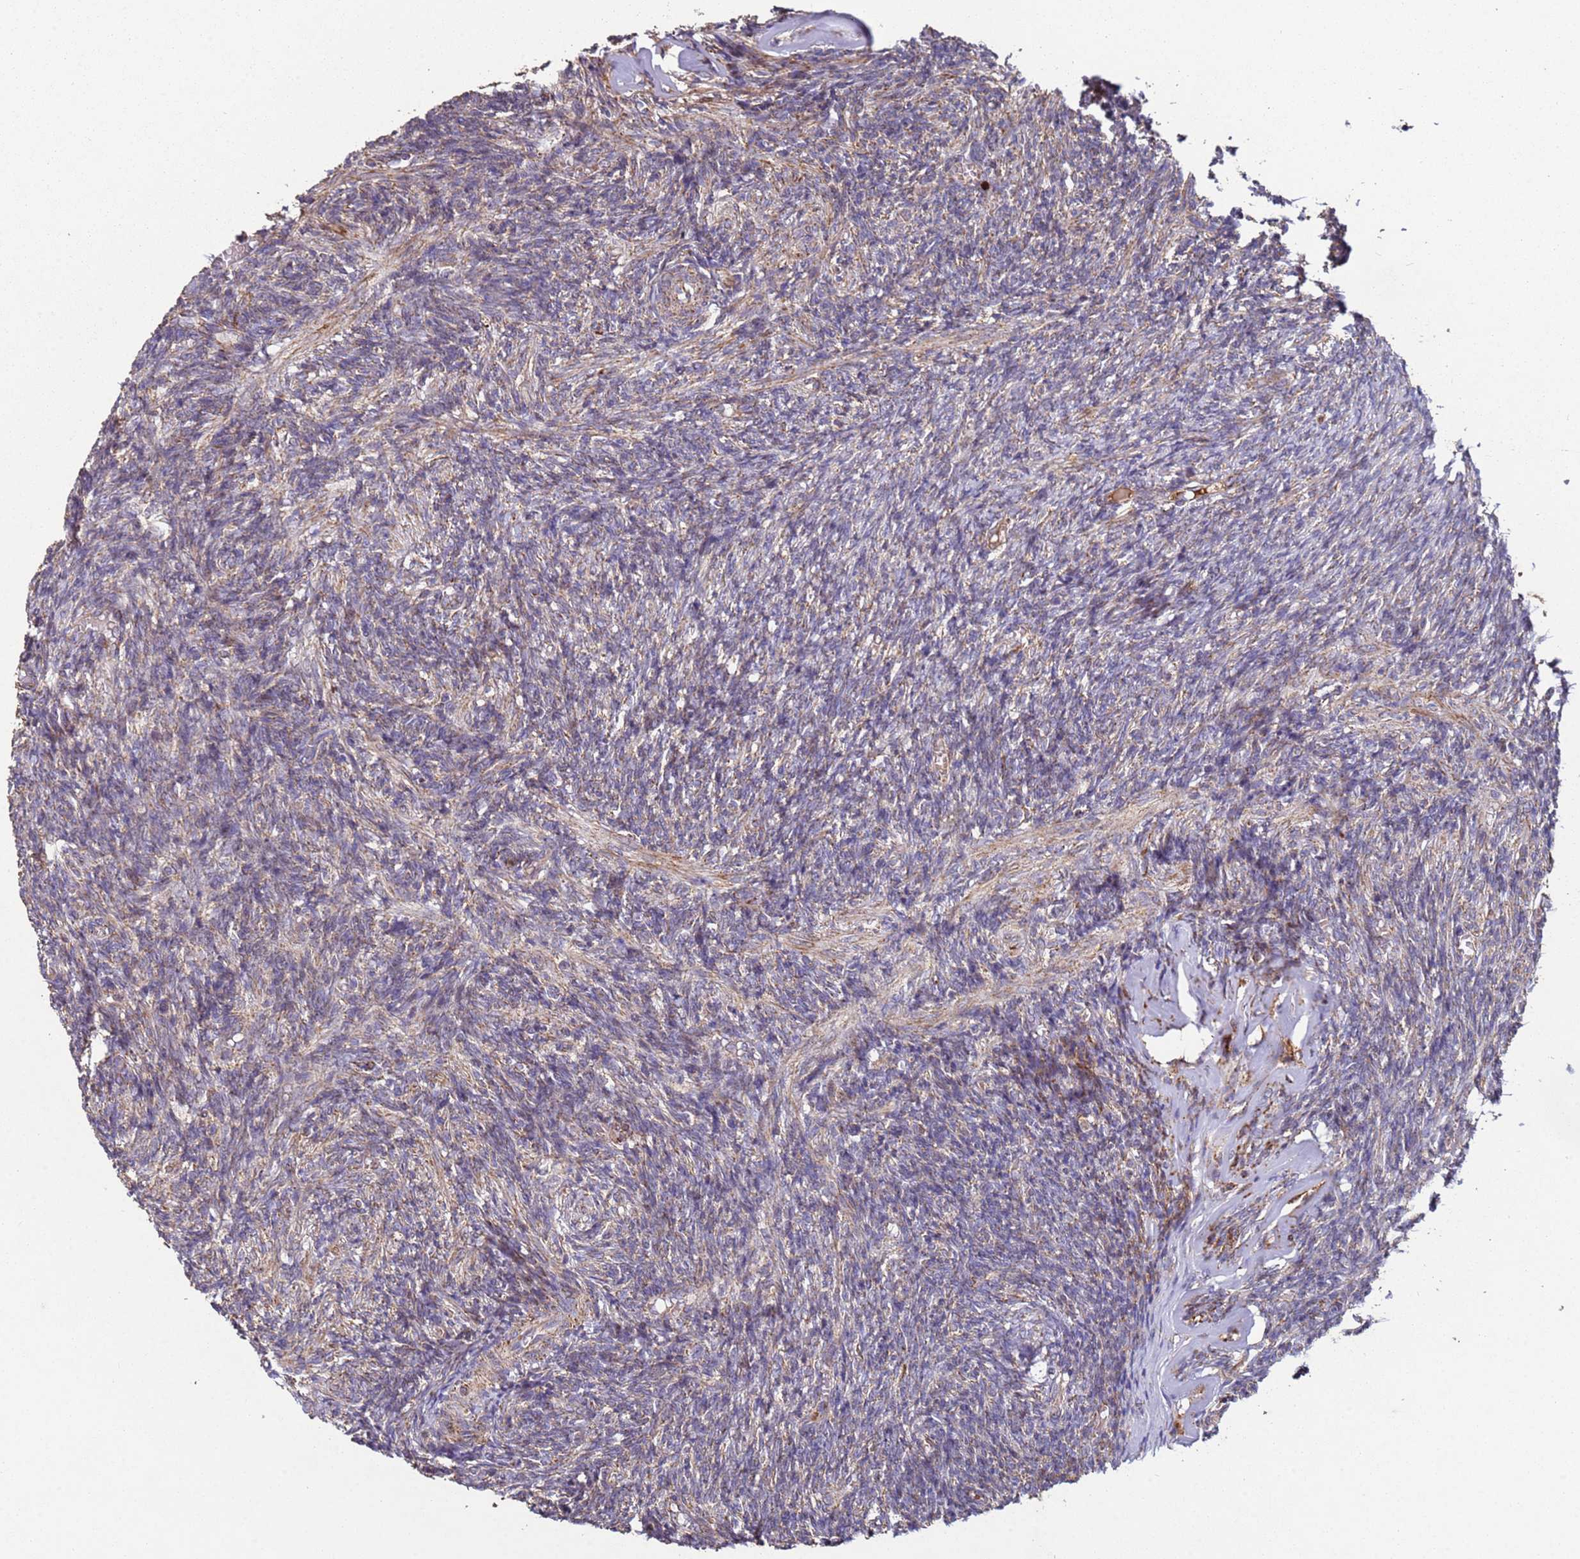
{"staining": {"intensity": "strong", "quantity": ">75%", "location": "cytoplasmic/membranous"}, "tissue": "ovary", "cell_type": "Follicle cells", "image_type": "normal", "snomed": [{"axis": "morphology", "description": "Normal tissue, NOS"}, {"axis": "topography", "description": "Ovary"}], "caption": "This image shows immunohistochemistry staining of normal human ovary, with high strong cytoplasmic/membranous expression in about >75% of follicle cells.", "gene": "FBXO33", "patient": {"sex": "female", "age": 27}}